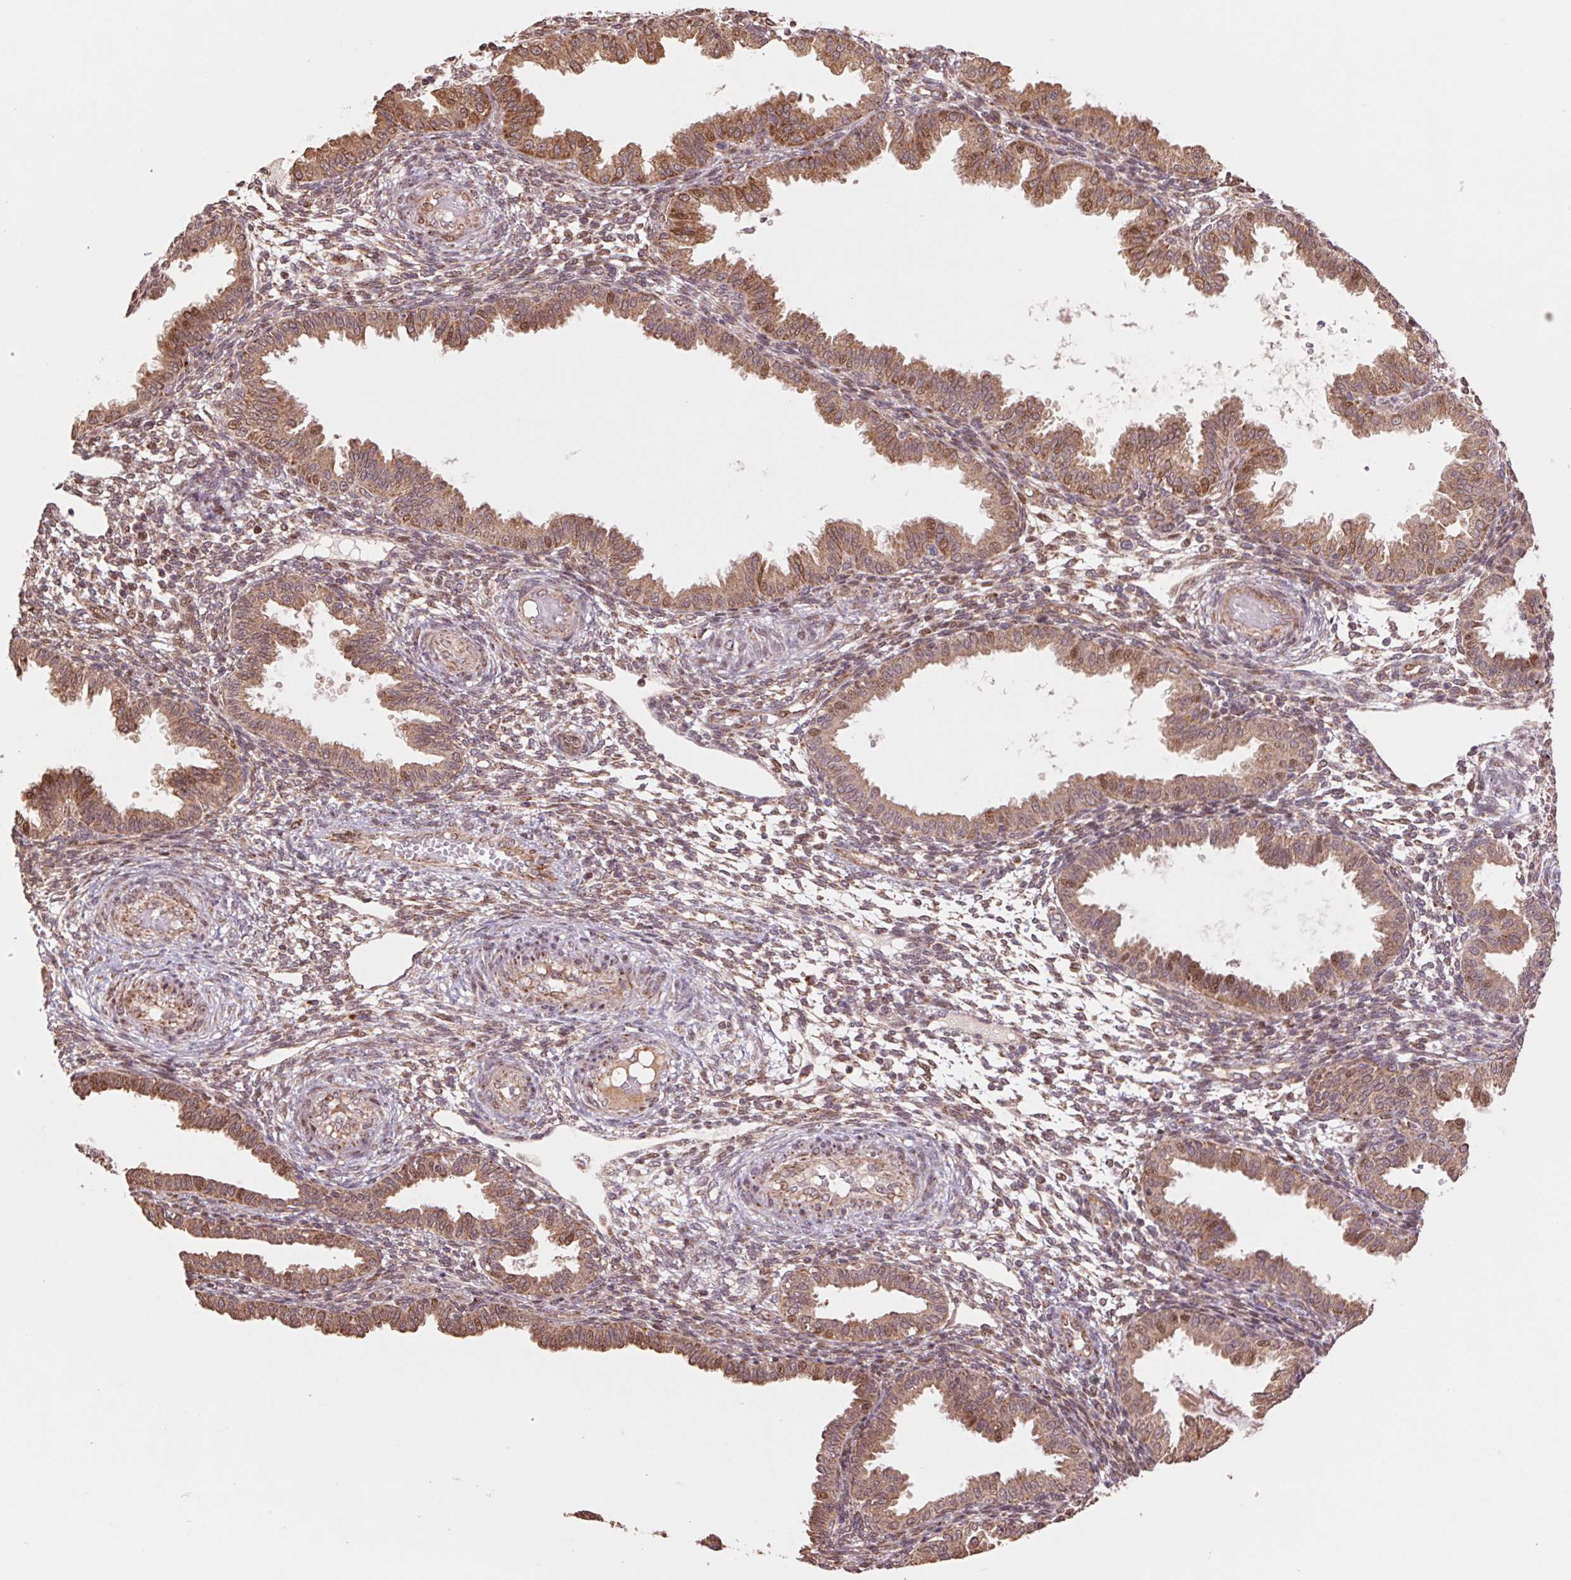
{"staining": {"intensity": "moderate", "quantity": ">75%", "location": "cytoplasmic/membranous"}, "tissue": "endometrium", "cell_type": "Cells in endometrial stroma", "image_type": "normal", "snomed": [{"axis": "morphology", "description": "Normal tissue, NOS"}, {"axis": "topography", "description": "Endometrium"}], "caption": "Endometrium stained for a protein demonstrates moderate cytoplasmic/membranous positivity in cells in endometrial stroma.", "gene": "PDHA1", "patient": {"sex": "female", "age": 33}}